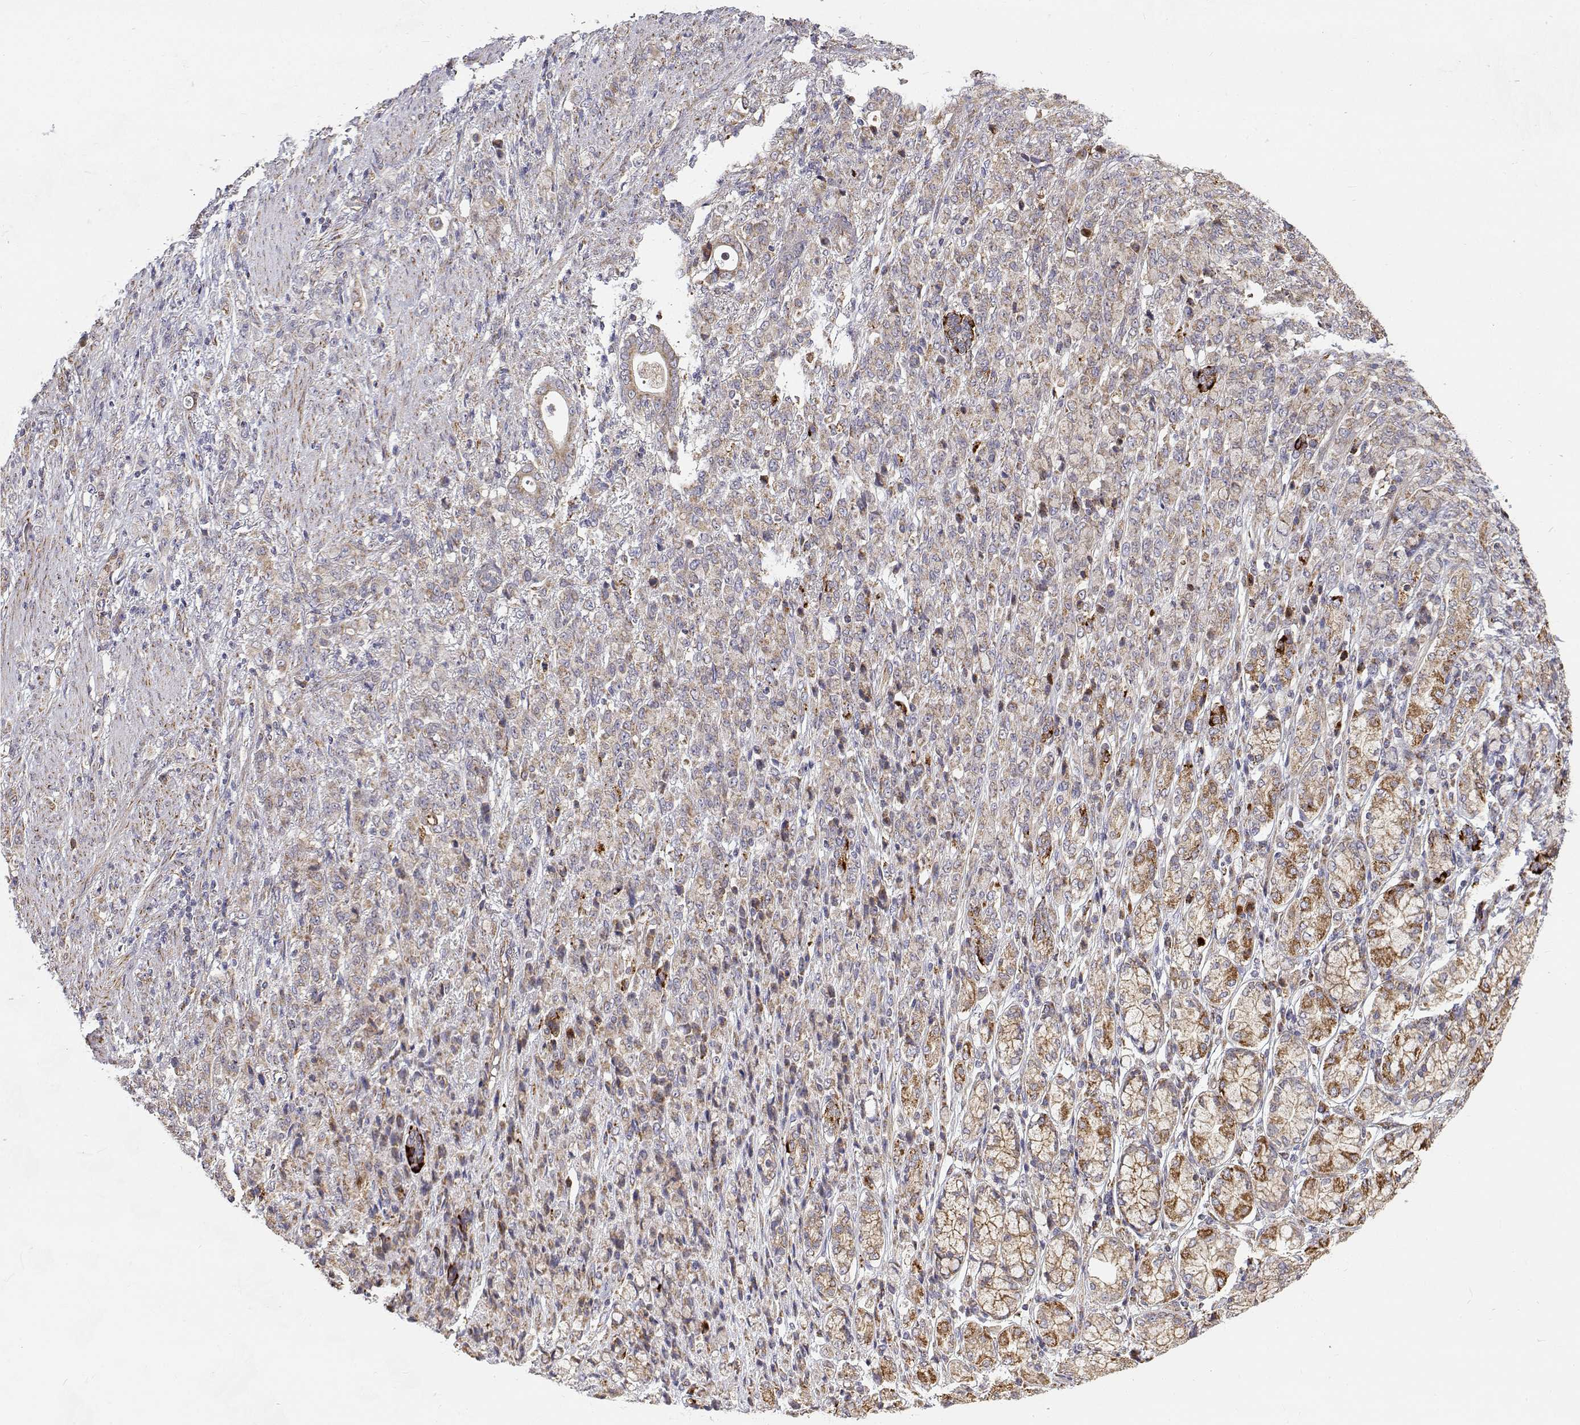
{"staining": {"intensity": "moderate", "quantity": "25%-75%", "location": "cytoplasmic/membranous"}, "tissue": "stomach cancer", "cell_type": "Tumor cells", "image_type": "cancer", "snomed": [{"axis": "morphology", "description": "Adenocarcinoma, NOS"}, {"axis": "topography", "description": "Stomach"}], "caption": "Human stomach cancer (adenocarcinoma) stained with a protein marker reveals moderate staining in tumor cells.", "gene": "SPICE1", "patient": {"sex": "female", "age": 79}}